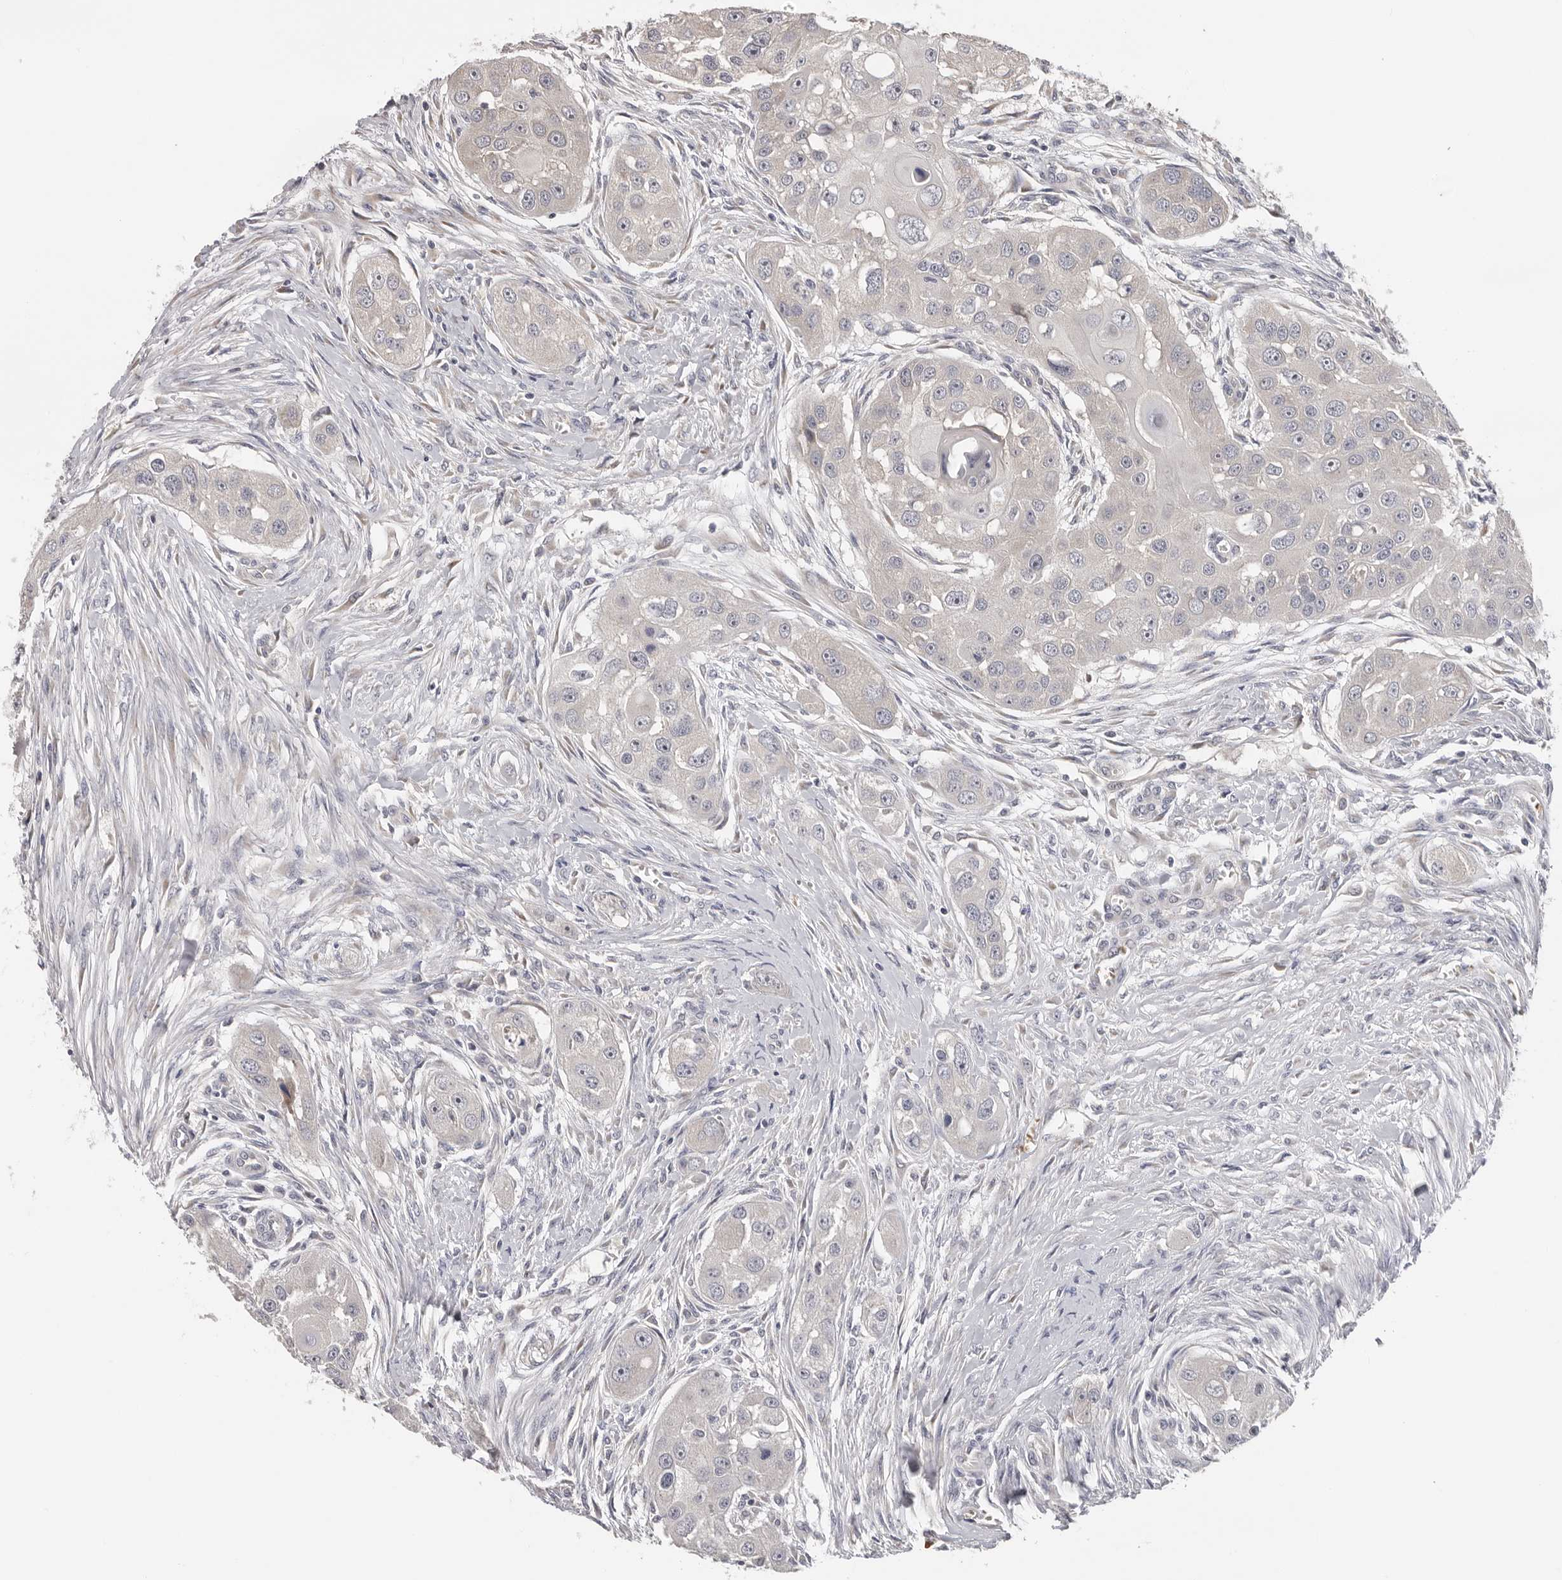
{"staining": {"intensity": "negative", "quantity": "none", "location": "none"}, "tissue": "head and neck cancer", "cell_type": "Tumor cells", "image_type": "cancer", "snomed": [{"axis": "morphology", "description": "Normal tissue, NOS"}, {"axis": "morphology", "description": "Squamous cell carcinoma, NOS"}, {"axis": "topography", "description": "Skeletal muscle"}, {"axis": "topography", "description": "Head-Neck"}], "caption": "The immunohistochemistry (IHC) micrograph has no significant staining in tumor cells of head and neck cancer (squamous cell carcinoma) tissue. Nuclei are stained in blue.", "gene": "KIF2B", "patient": {"sex": "male", "age": 51}}